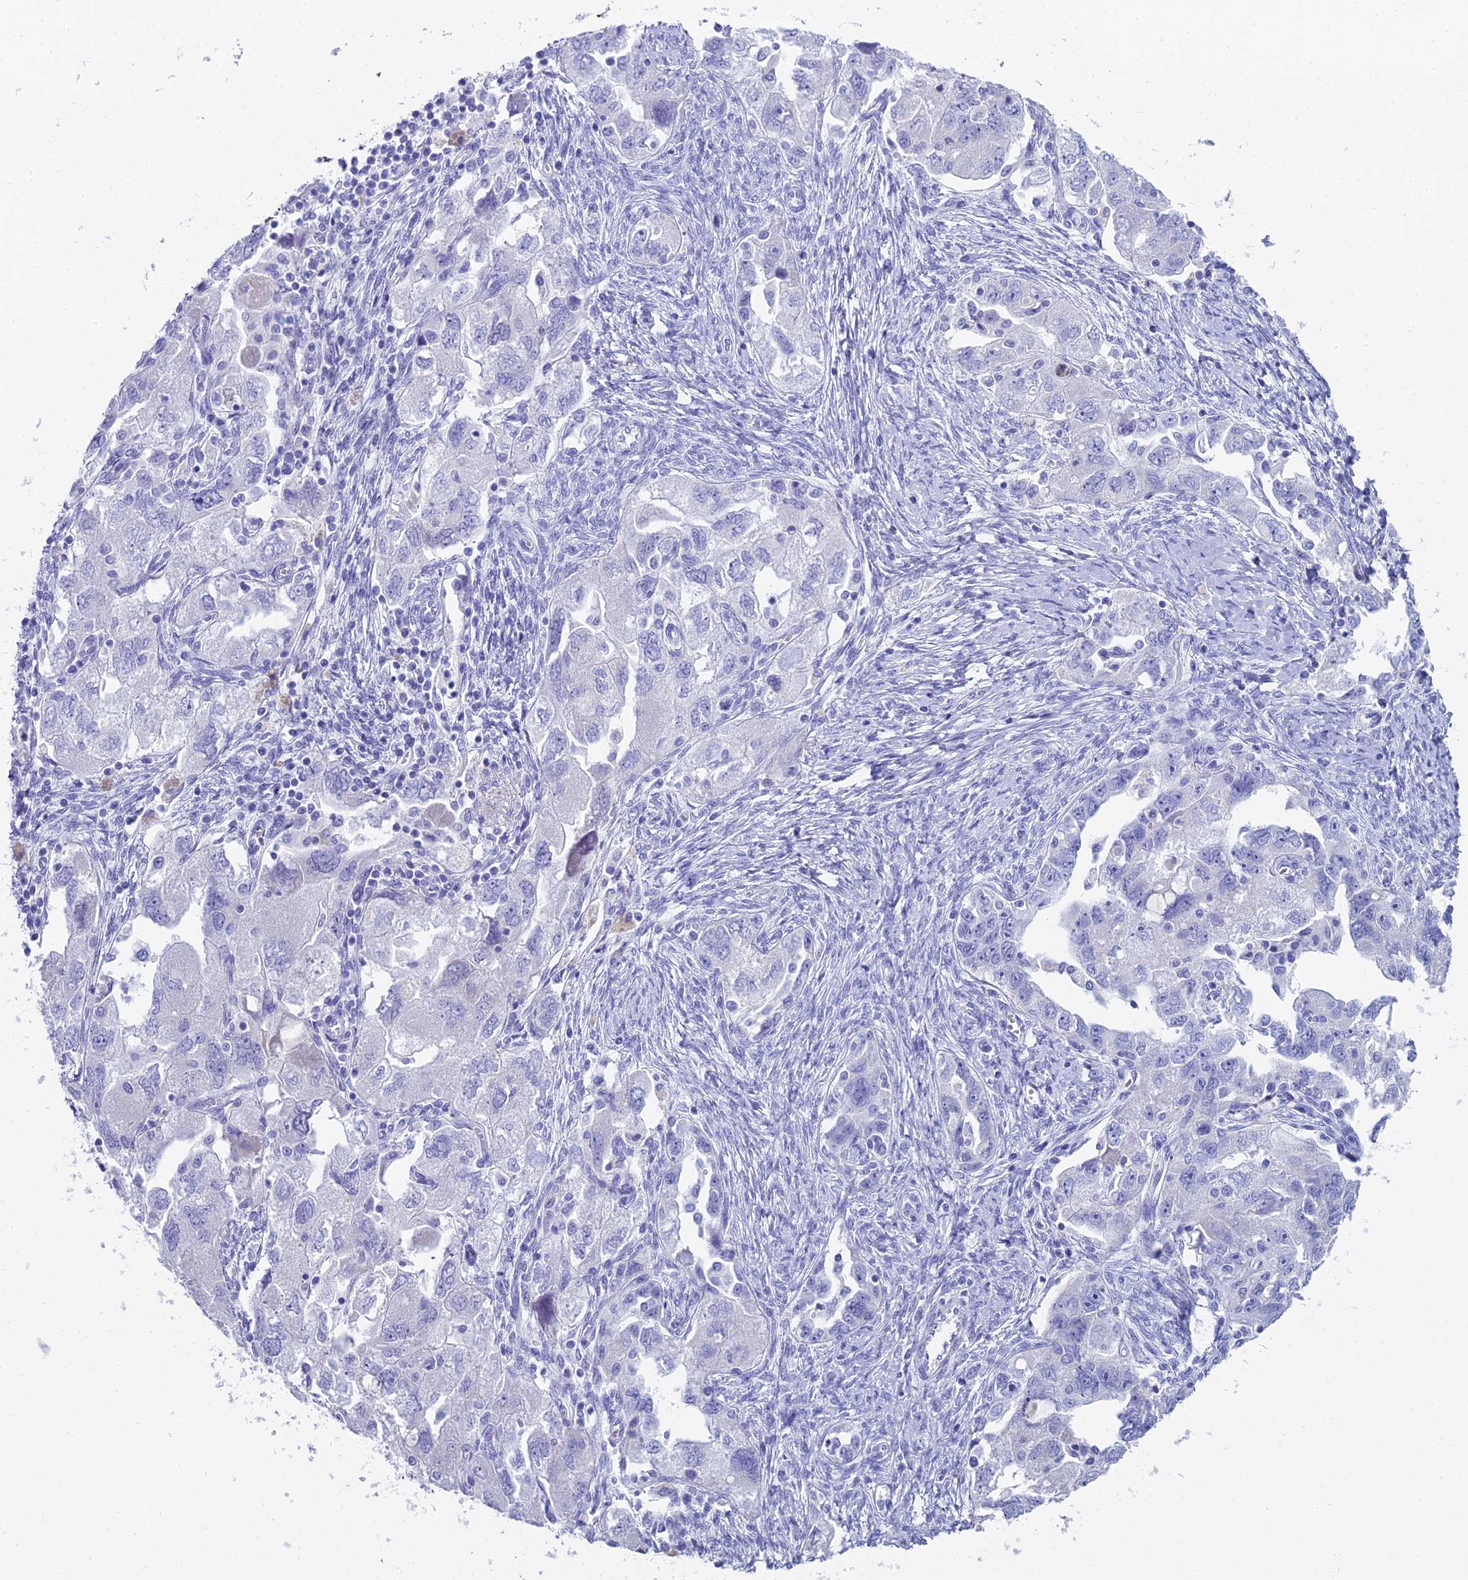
{"staining": {"intensity": "negative", "quantity": "none", "location": "none"}, "tissue": "ovarian cancer", "cell_type": "Tumor cells", "image_type": "cancer", "snomed": [{"axis": "morphology", "description": "Carcinoma, NOS"}, {"axis": "morphology", "description": "Cystadenocarcinoma, serous, NOS"}, {"axis": "topography", "description": "Ovary"}], "caption": "An IHC photomicrograph of ovarian serous cystadenocarcinoma is shown. There is no staining in tumor cells of ovarian serous cystadenocarcinoma. (DAB (3,3'-diaminobenzidine) immunohistochemistry (IHC), high magnification).", "gene": "UNC80", "patient": {"sex": "female", "age": 69}}